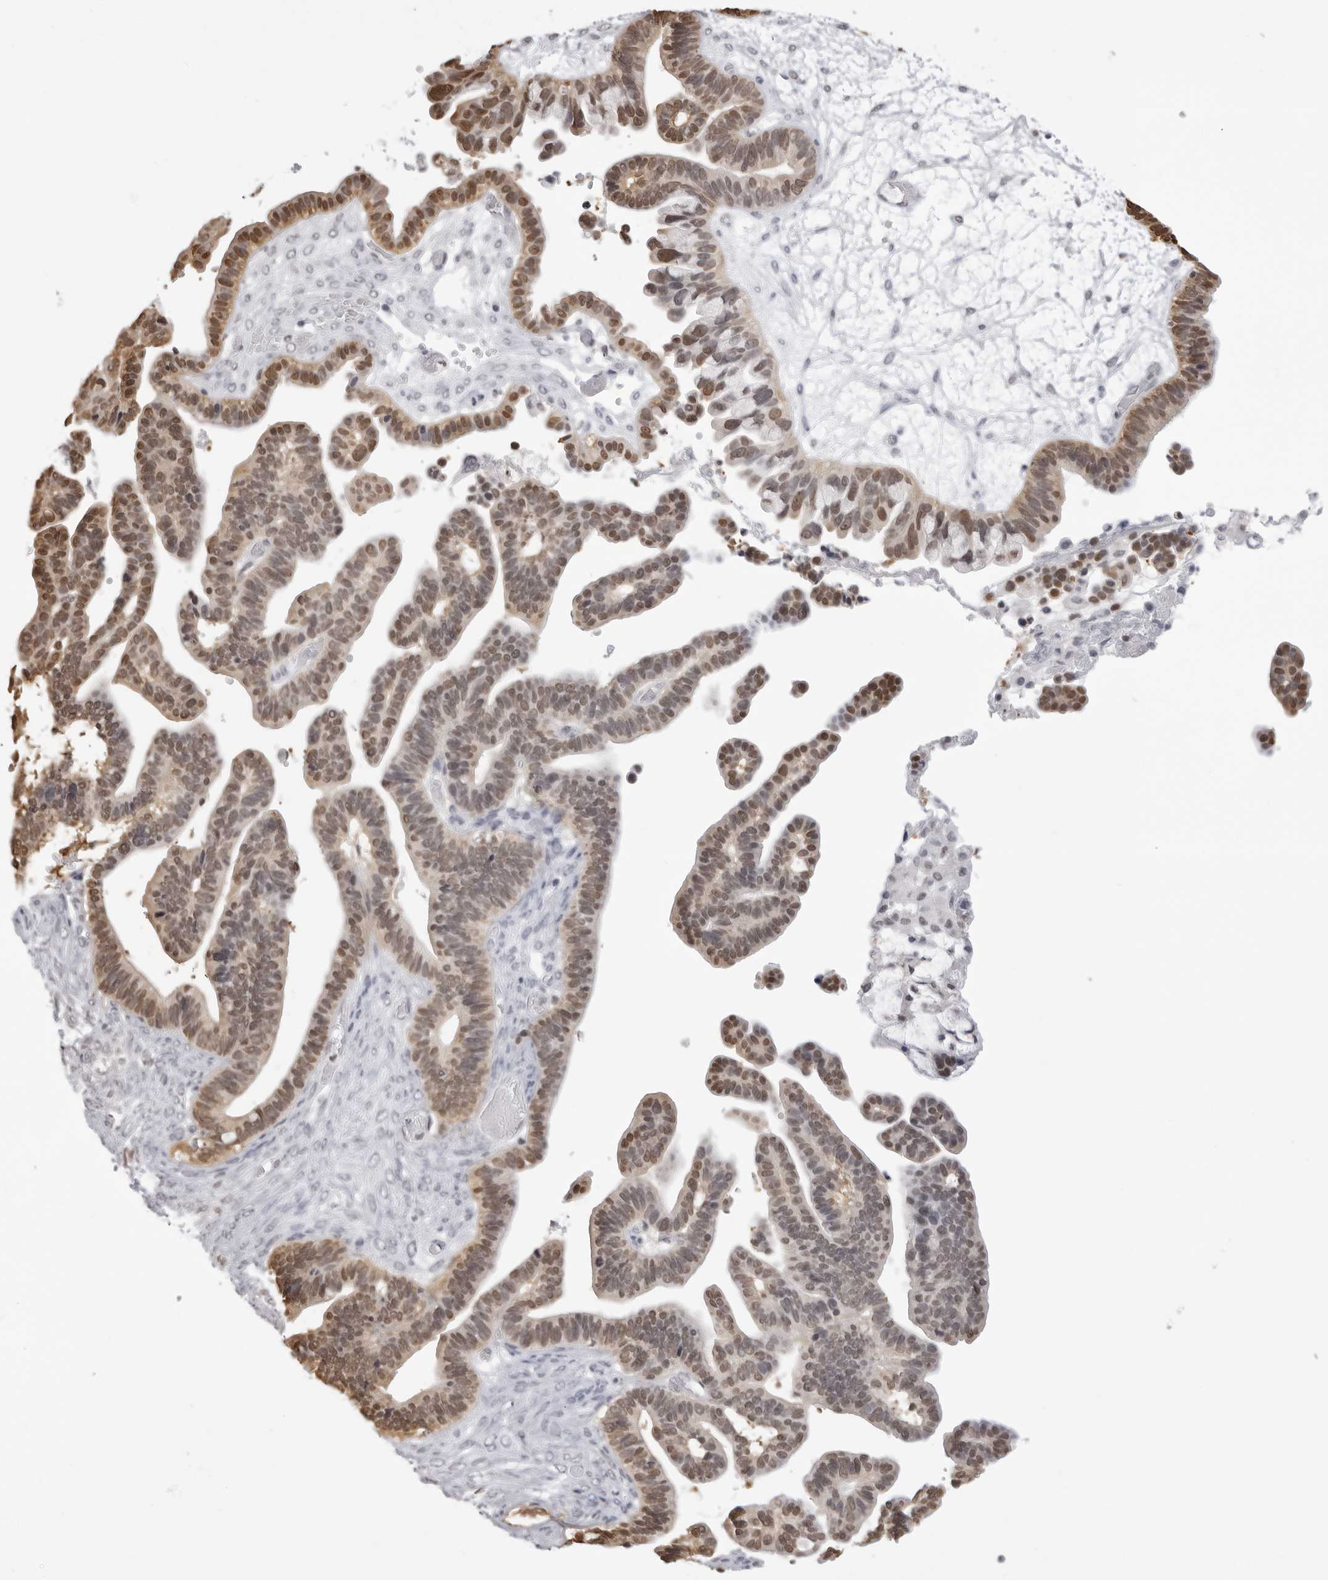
{"staining": {"intensity": "moderate", "quantity": ">75%", "location": "nuclear"}, "tissue": "ovarian cancer", "cell_type": "Tumor cells", "image_type": "cancer", "snomed": [{"axis": "morphology", "description": "Cystadenocarcinoma, serous, NOS"}, {"axis": "topography", "description": "Ovary"}], "caption": "Protein analysis of serous cystadenocarcinoma (ovarian) tissue exhibits moderate nuclear positivity in about >75% of tumor cells.", "gene": "HSPA4", "patient": {"sex": "female", "age": 56}}